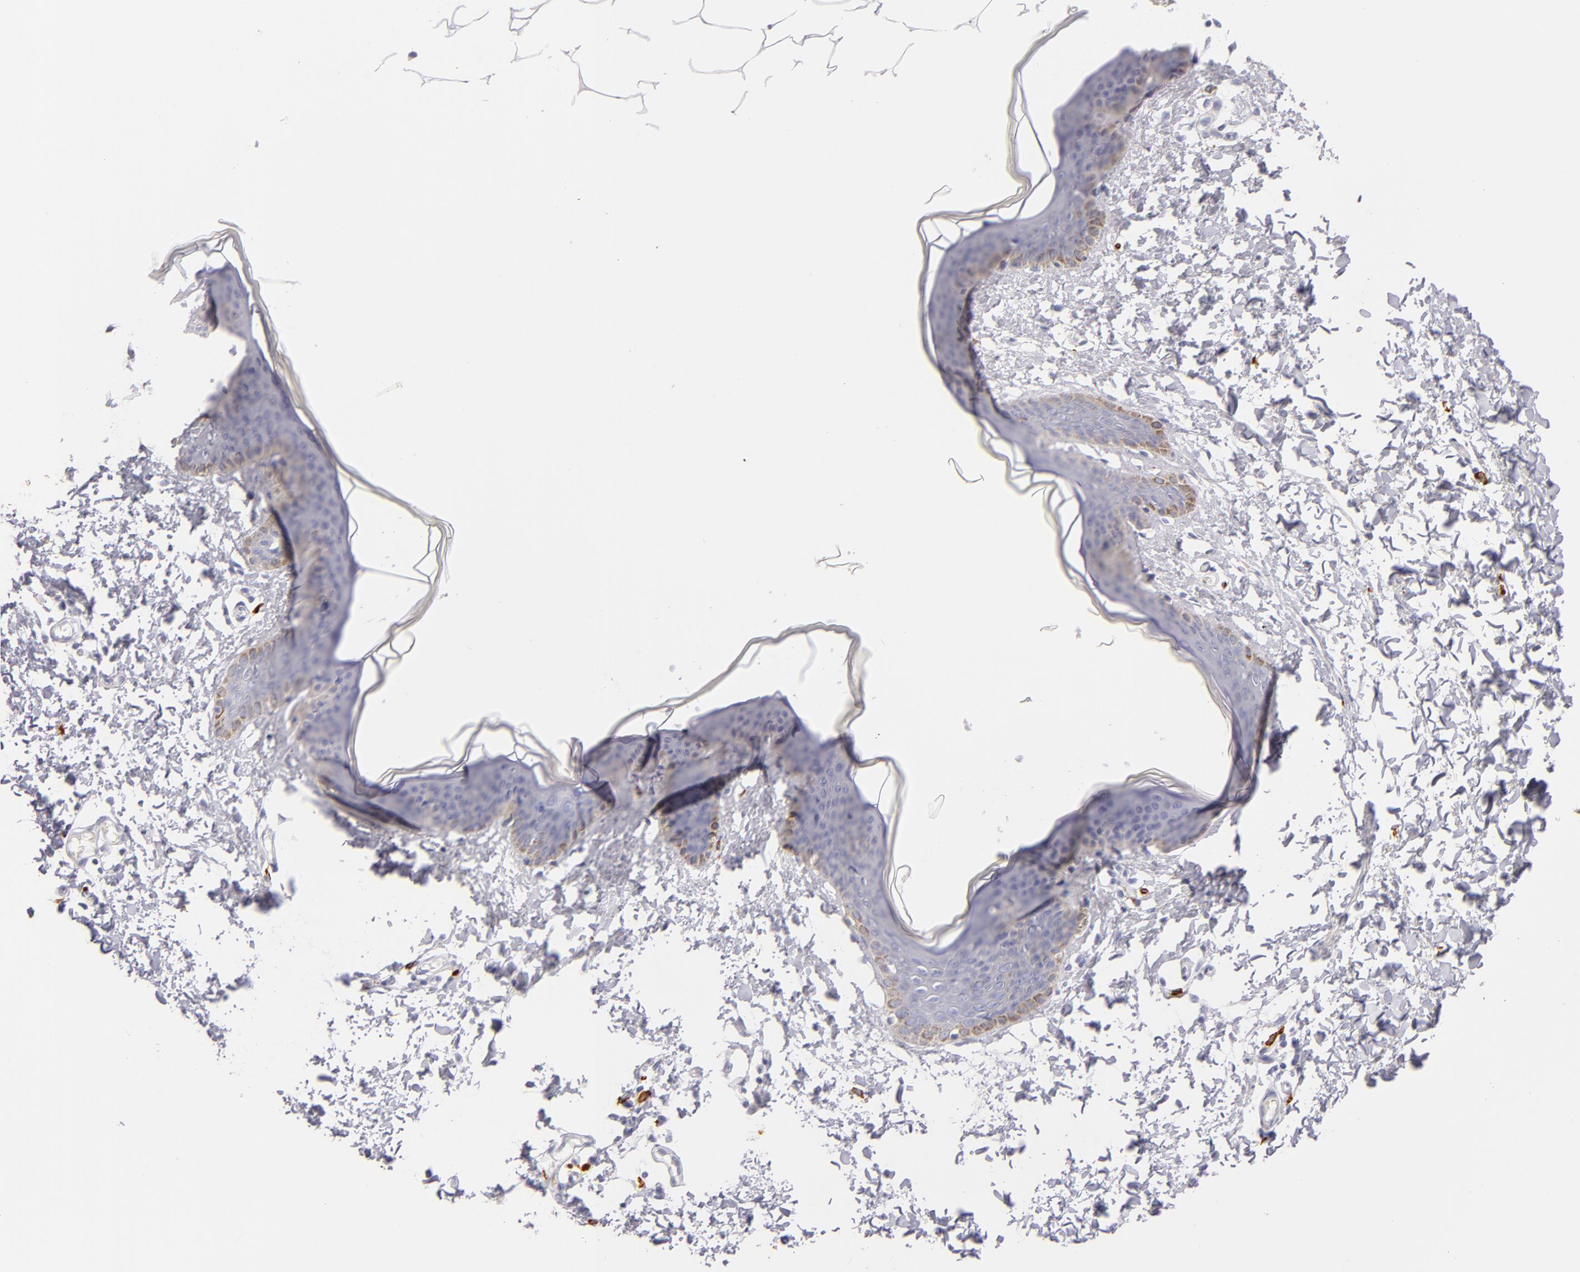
{"staining": {"intensity": "negative", "quantity": "none", "location": "none"}, "tissue": "skin", "cell_type": "Fibroblasts", "image_type": "normal", "snomed": [{"axis": "morphology", "description": "Normal tissue, NOS"}, {"axis": "topography", "description": "Skin"}], "caption": "Immunohistochemistry (IHC) of normal human skin reveals no positivity in fibroblasts. (Brightfield microscopy of DAB IHC at high magnification).", "gene": "TPSD1", "patient": {"sex": "female", "age": 17}}